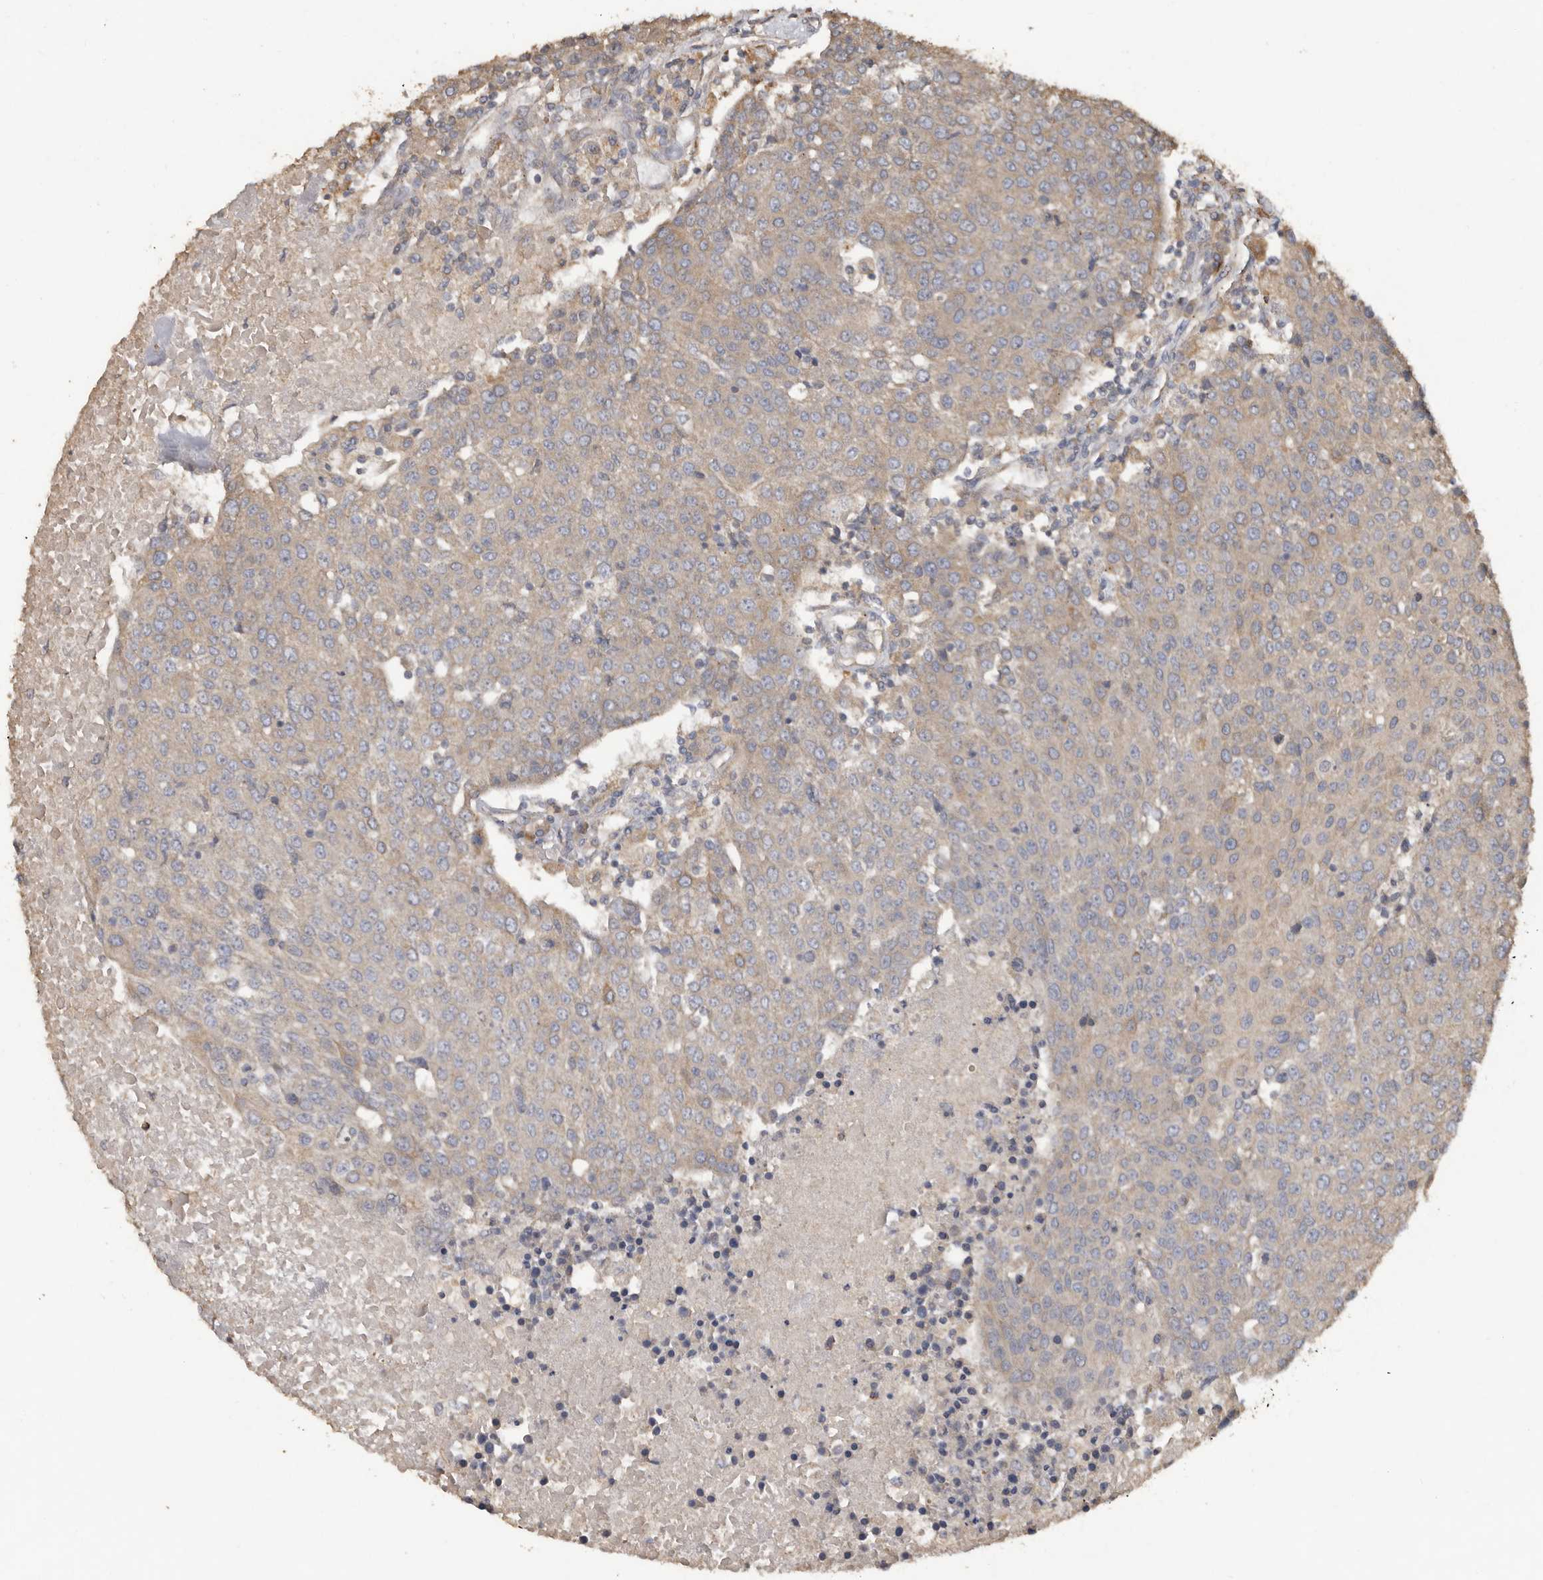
{"staining": {"intensity": "weak", "quantity": "<25%", "location": "cytoplasmic/membranous"}, "tissue": "urothelial cancer", "cell_type": "Tumor cells", "image_type": "cancer", "snomed": [{"axis": "morphology", "description": "Urothelial carcinoma, High grade"}, {"axis": "topography", "description": "Urinary bladder"}], "caption": "This histopathology image is of urothelial cancer stained with IHC to label a protein in brown with the nuclei are counter-stained blue. There is no expression in tumor cells. (Stains: DAB immunohistochemistry with hematoxylin counter stain, Microscopy: brightfield microscopy at high magnification).", "gene": "FLCN", "patient": {"sex": "female", "age": 85}}